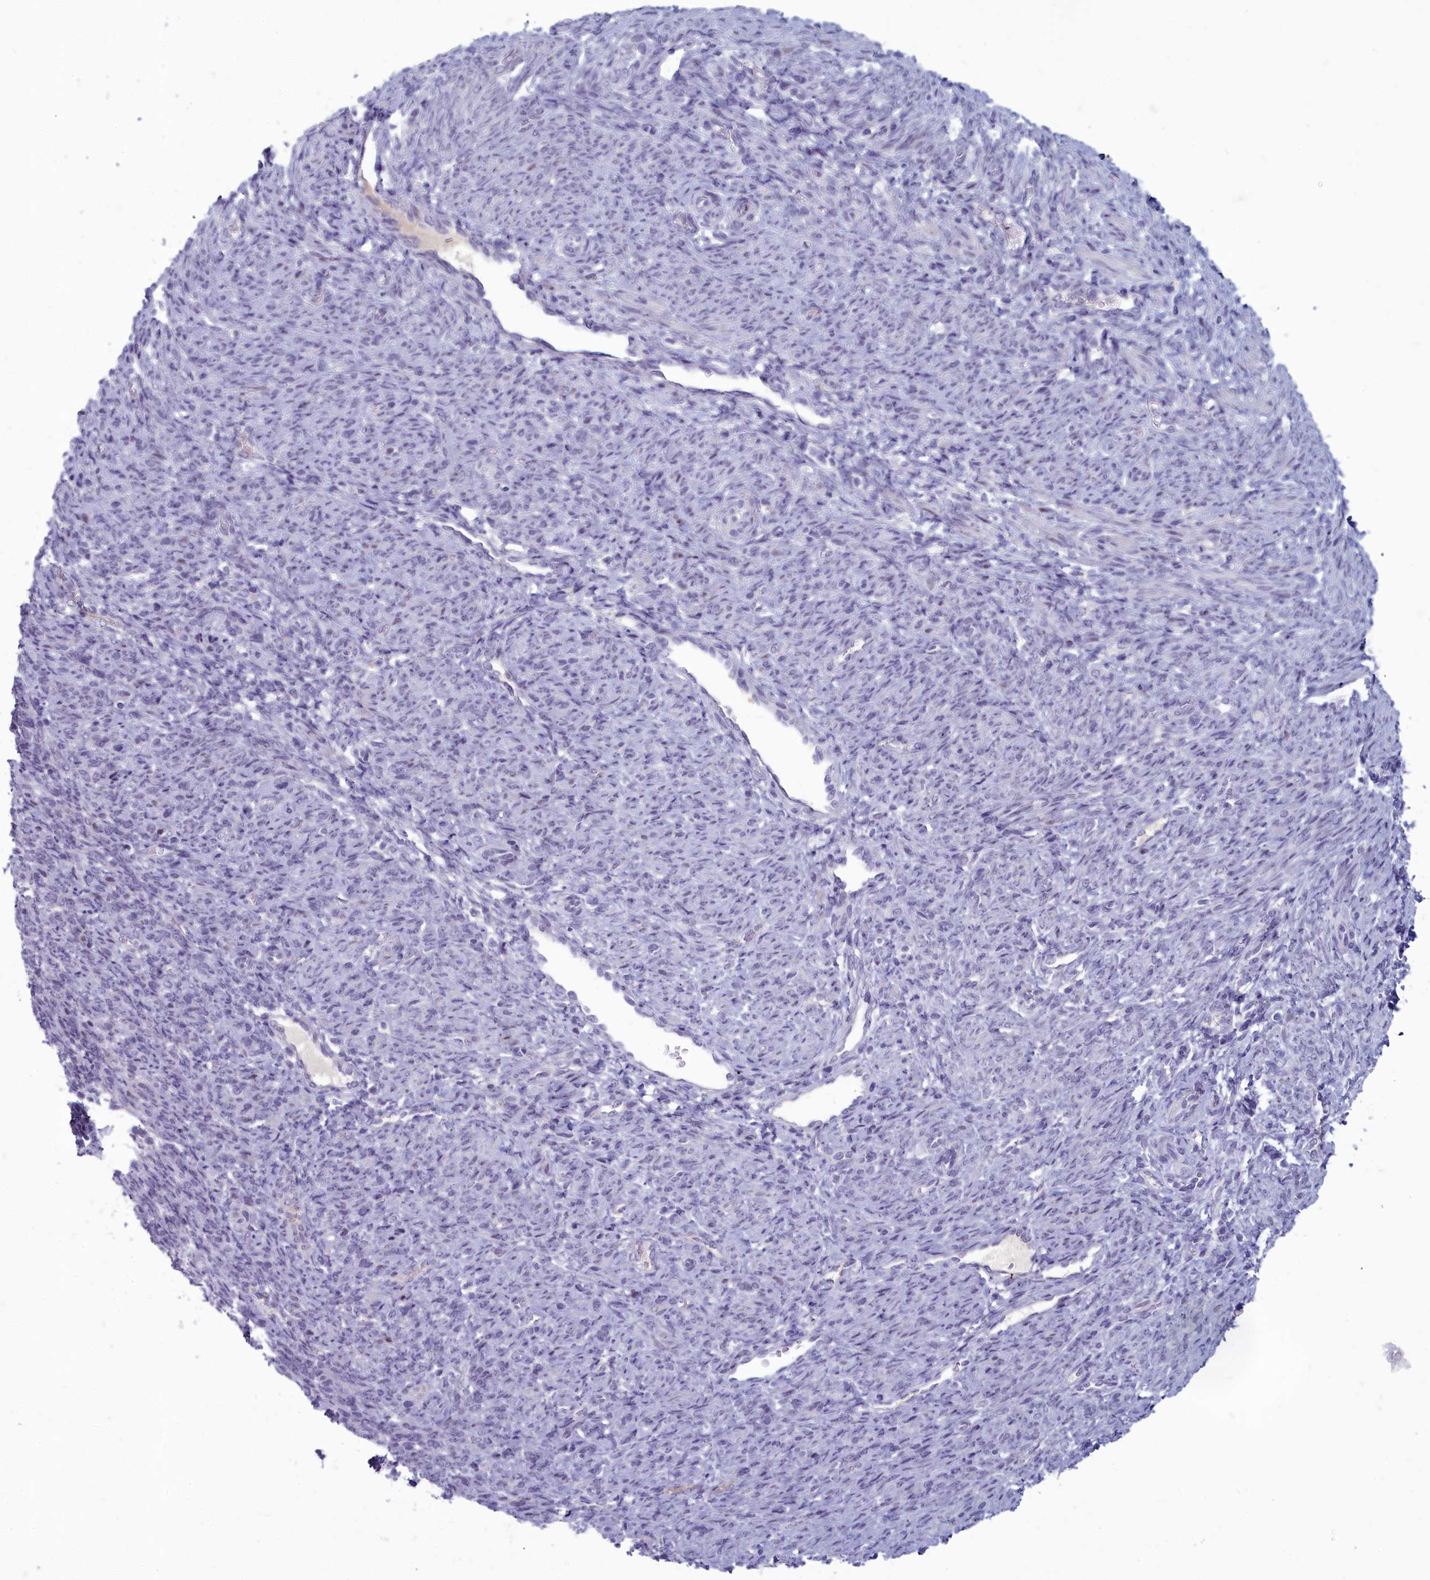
{"staining": {"intensity": "negative", "quantity": "none", "location": "none"}, "tissue": "endometrial cancer", "cell_type": "Tumor cells", "image_type": "cancer", "snomed": [{"axis": "morphology", "description": "Adenocarcinoma, NOS"}, {"axis": "topography", "description": "Endometrium"}], "caption": "Histopathology image shows no protein expression in tumor cells of adenocarcinoma (endometrial) tissue.", "gene": "INSYN2A", "patient": {"sex": "female", "age": 70}}